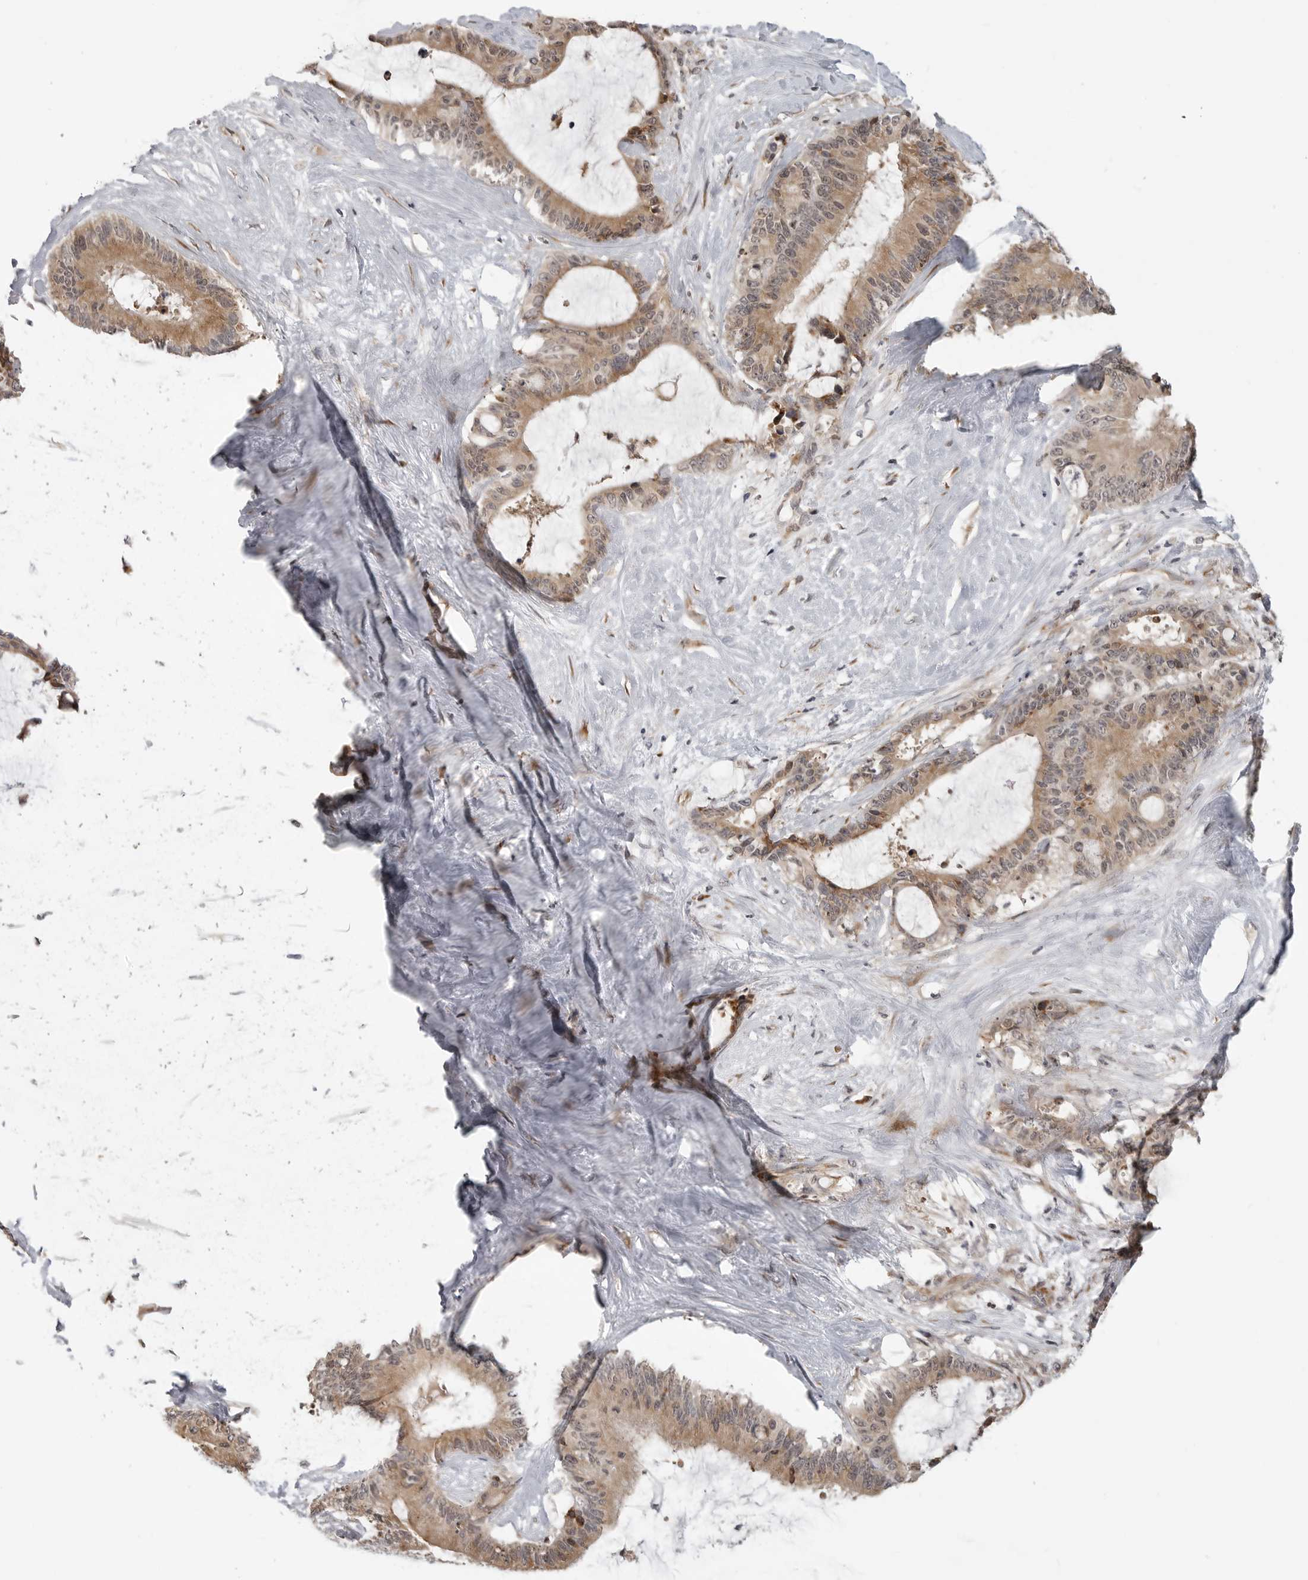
{"staining": {"intensity": "moderate", "quantity": ">75%", "location": "cytoplasmic/membranous,nuclear"}, "tissue": "liver cancer", "cell_type": "Tumor cells", "image_type": "cancer", "snomed": [{"axis": "morphology", "description": "Normal tissue, NOS"}, {"axis": "morphology", "description": "Cholangiocarcinoma"}, {"axis": "topography", "description": "Liver"}, {"axis": "topography", "description": "Peripheral nerve tissue"}], "caption": "Immunohistochemical staining of human liver cholangiocarcinoma reveals medium levels of moderate cytoplasmic/membranous and nuclear positivity in approximately >75% of tumor cells.", "gene": "CEP295NL", "patient": {"sex": "female", "age": 73}}